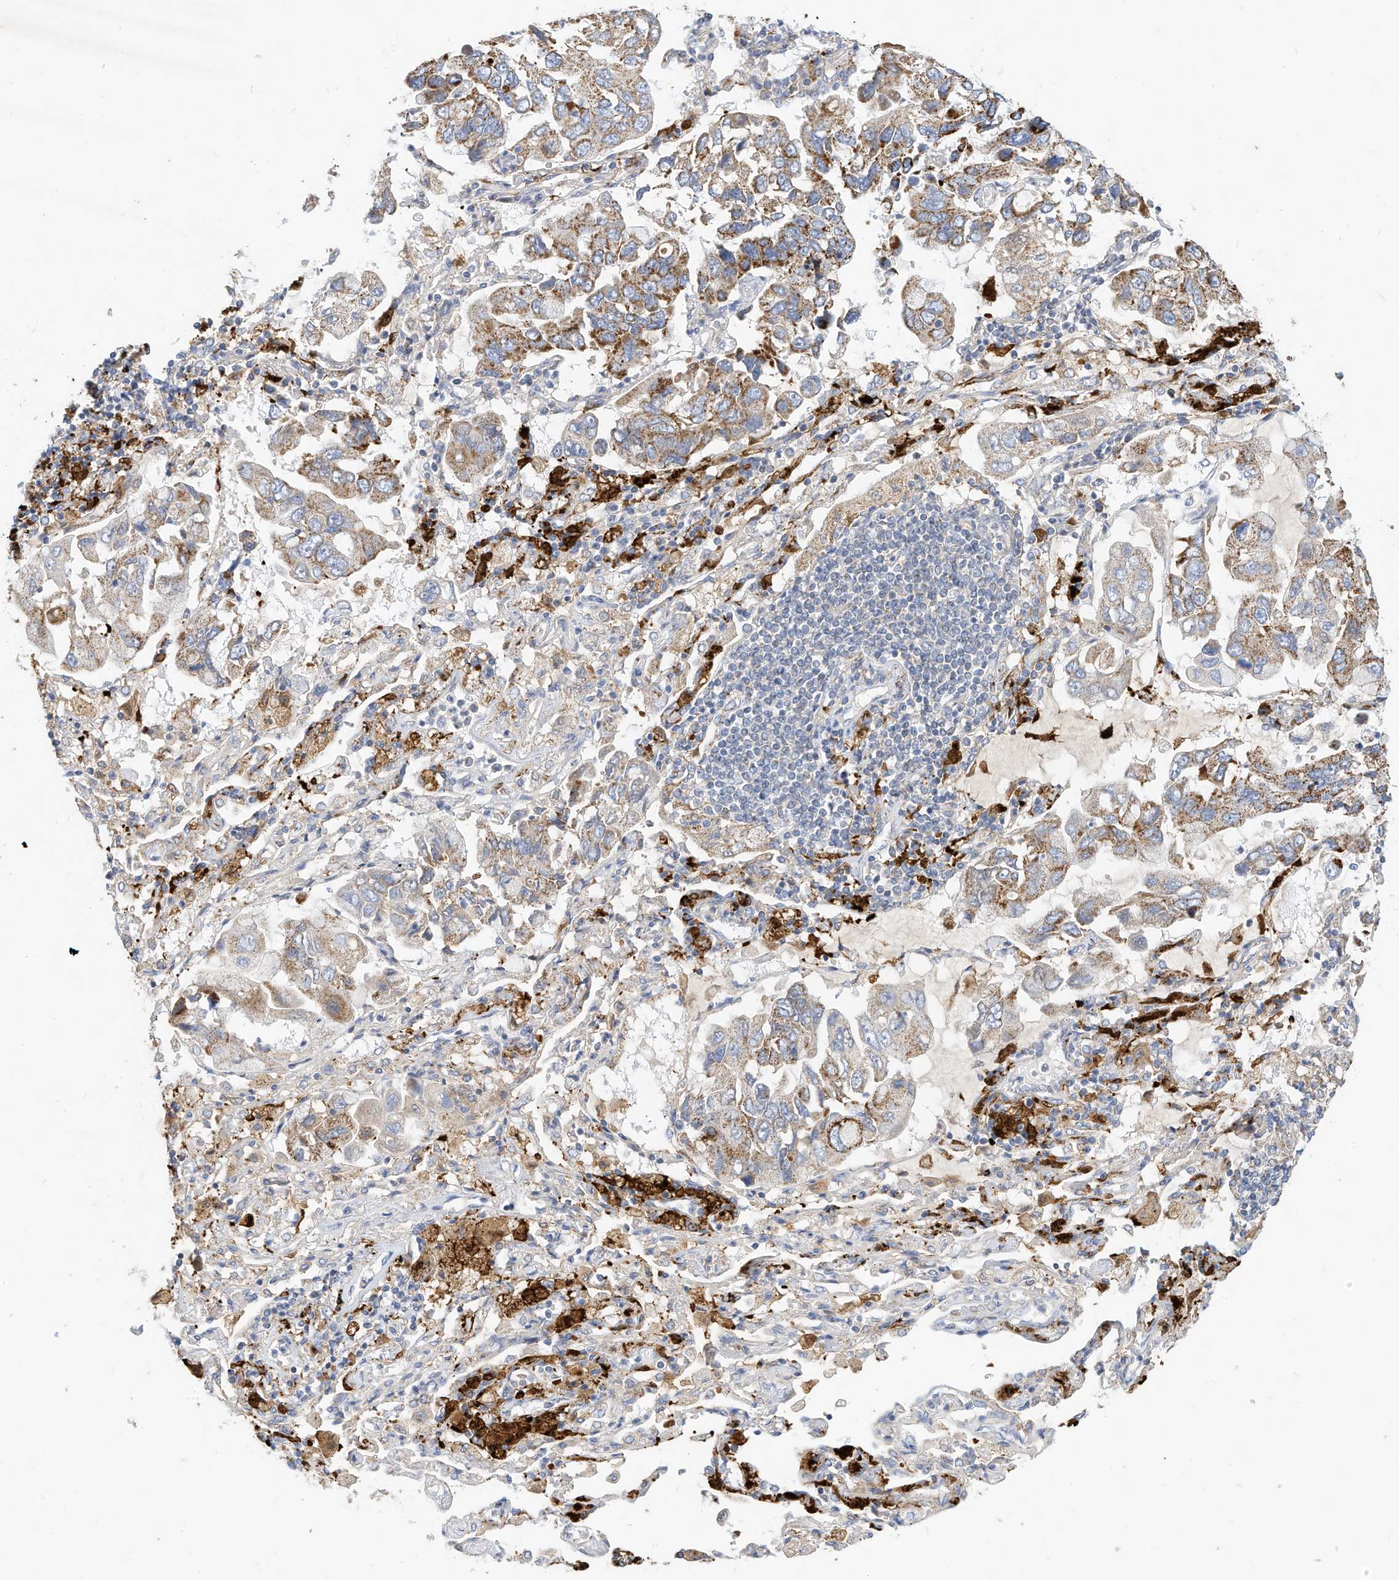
{"staining": {"intensity": "moderate", "quantity": ">75%", "location": "cytoplasmic/membranous"}, "tissue": "lung cancer", "cell_type": "Tumor cells", "image_type": "cancer", "snomed": [{"axis": "morphology", "description": "Adenocarcinoma, NOS"}, {"axis": "topography", "description": "Lung"}], "caption": "Protein expression analysis of human adenocarcinoma (lung) reveals moderate cytoplasmic/membranous positivity in approximately >75% of tumor cells. Nuclei are stained in blue.", "gene": "RHOH", "patient": {"sex": "male", "age": 64}}